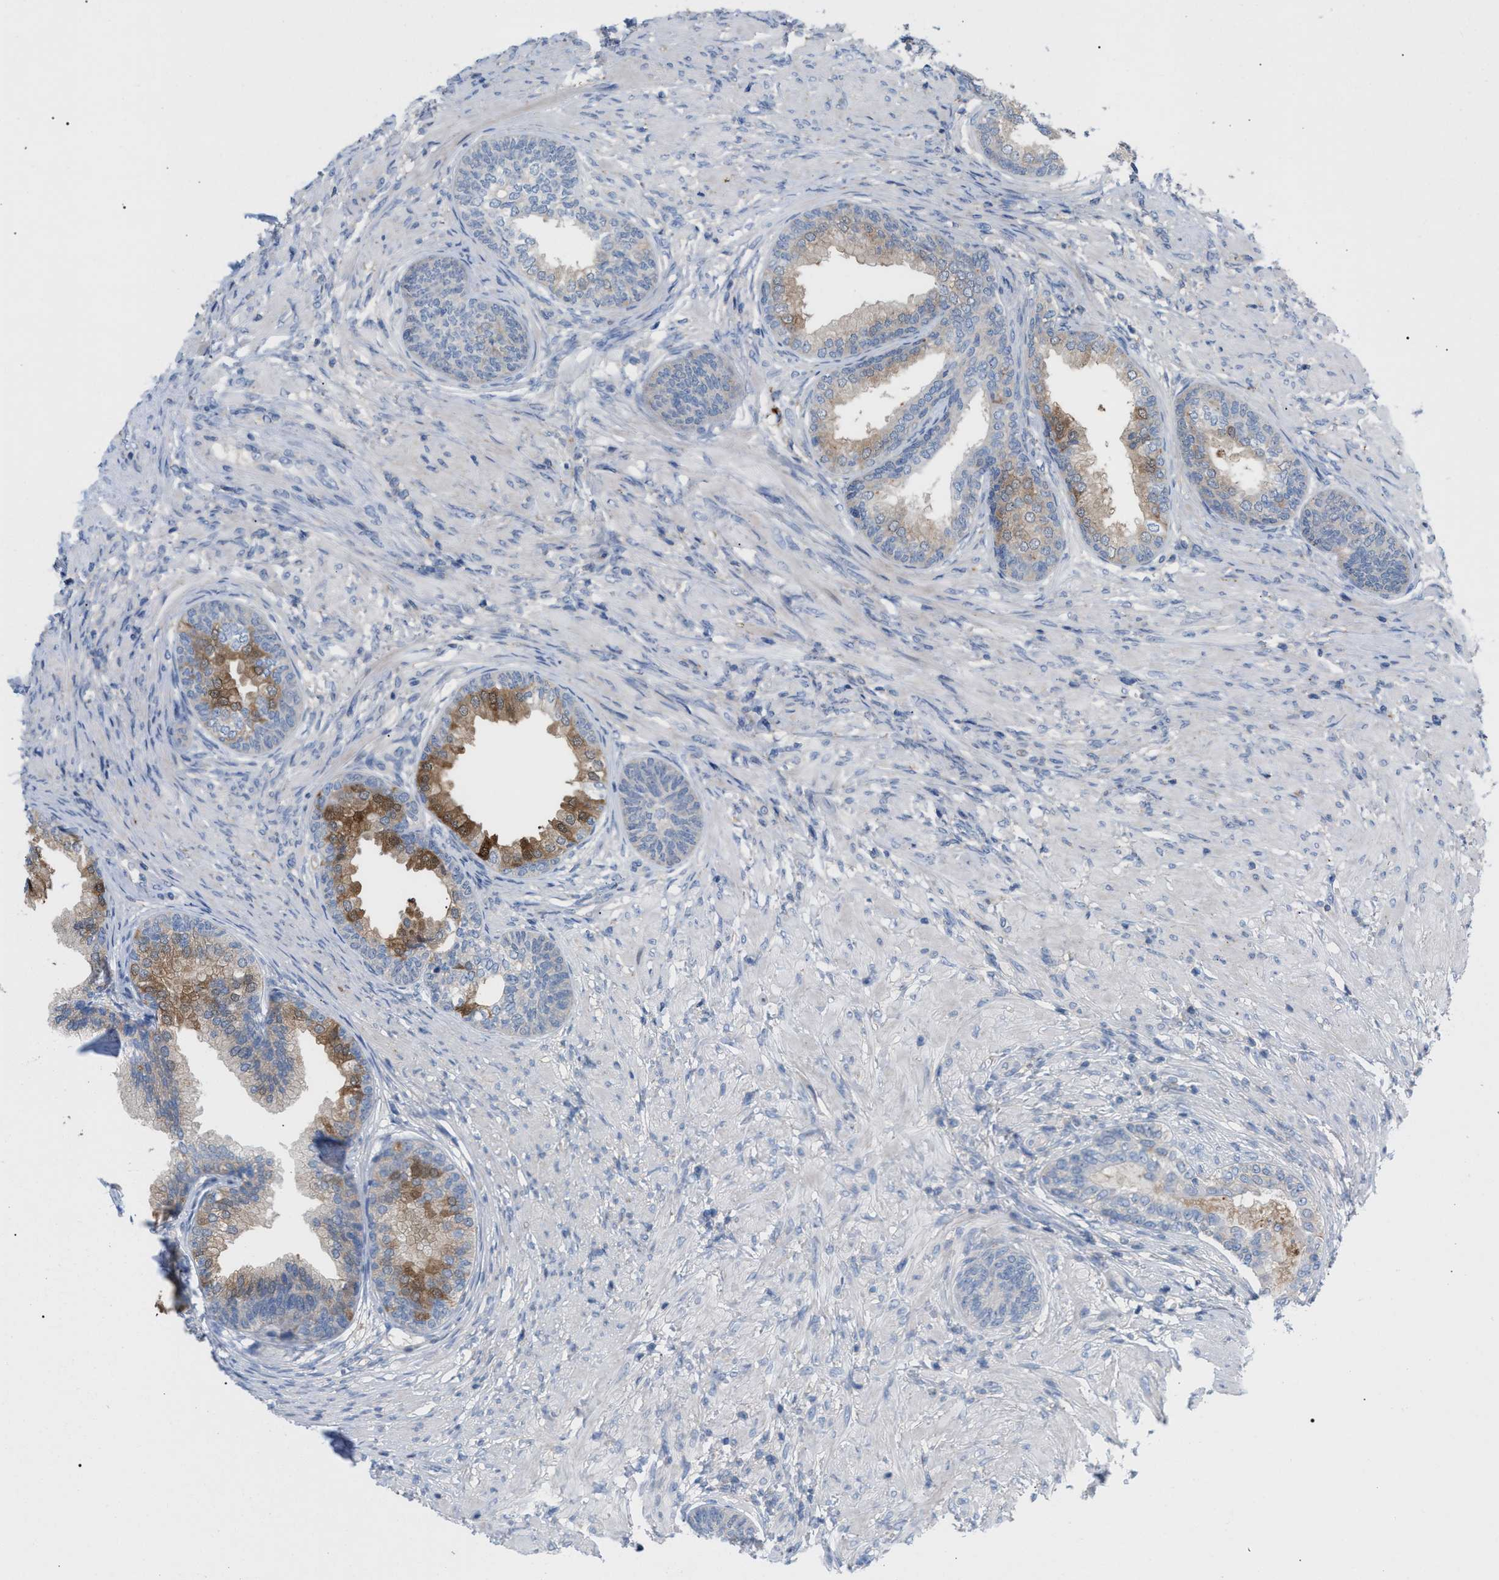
{"staining": {"intensity": "moderate", "quantity": "<25%", "location": "cytoplasmic/membranous"}, "tissue": "prostate", "cell_type": "Glandular cells", "image_type": "normal", "snomed": [{"axis": "morphology", "description": "Normal tissue, NOS"}, {"axis": "topography", "description": "Prostate"}], "caption": "DAB immunohistochemical staining of benign human prostate displays moderate cytoplasmic/membranous protein expression in about <25% of glandular cells.", "gene": "MBTD1", "patient": {"sex": "male", "age": 76}}